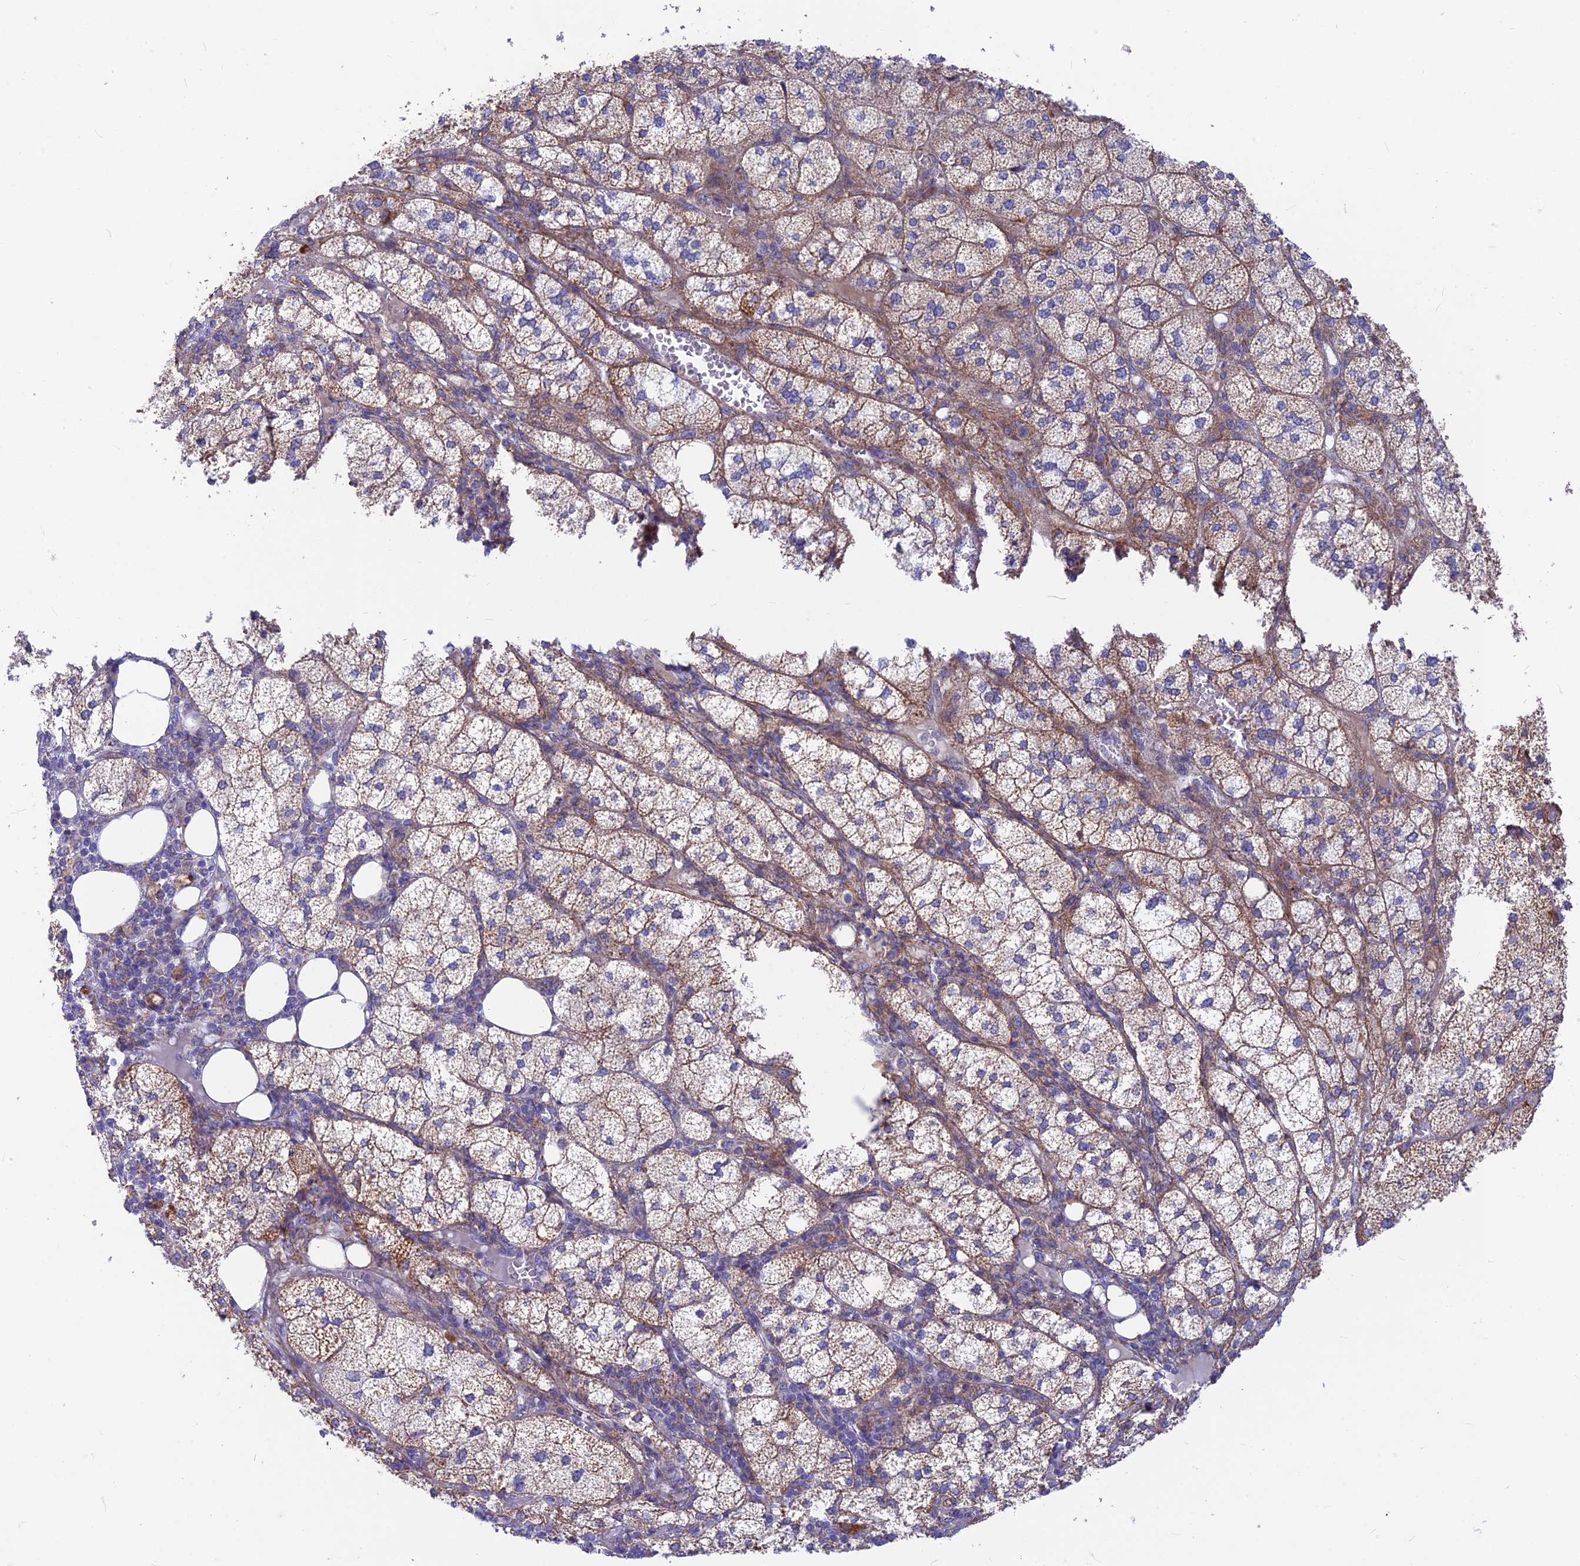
{"staining": {"intensity": "moderate", "quantity": ">75%", "location": "cytoplasmic/membranous"}, "tissue": "adrenal gland", "cell_type": "Glandular cells", "image_type": "normal", "snomed": [{"axis": "morphology", "description": "Normal tissue, NOS"}, {"axis": "topography", "description": "Adrenal gland"}], "caption": "Immunohistochemistry (IHC) (DAB) staining of unremarkable human adrenal gland displays moderate cytoplasmic/membranous protein positivity in about >75% of glandular cells.", "gene": "PLAC9", "patient": {"sex": "female", "age": 61}}